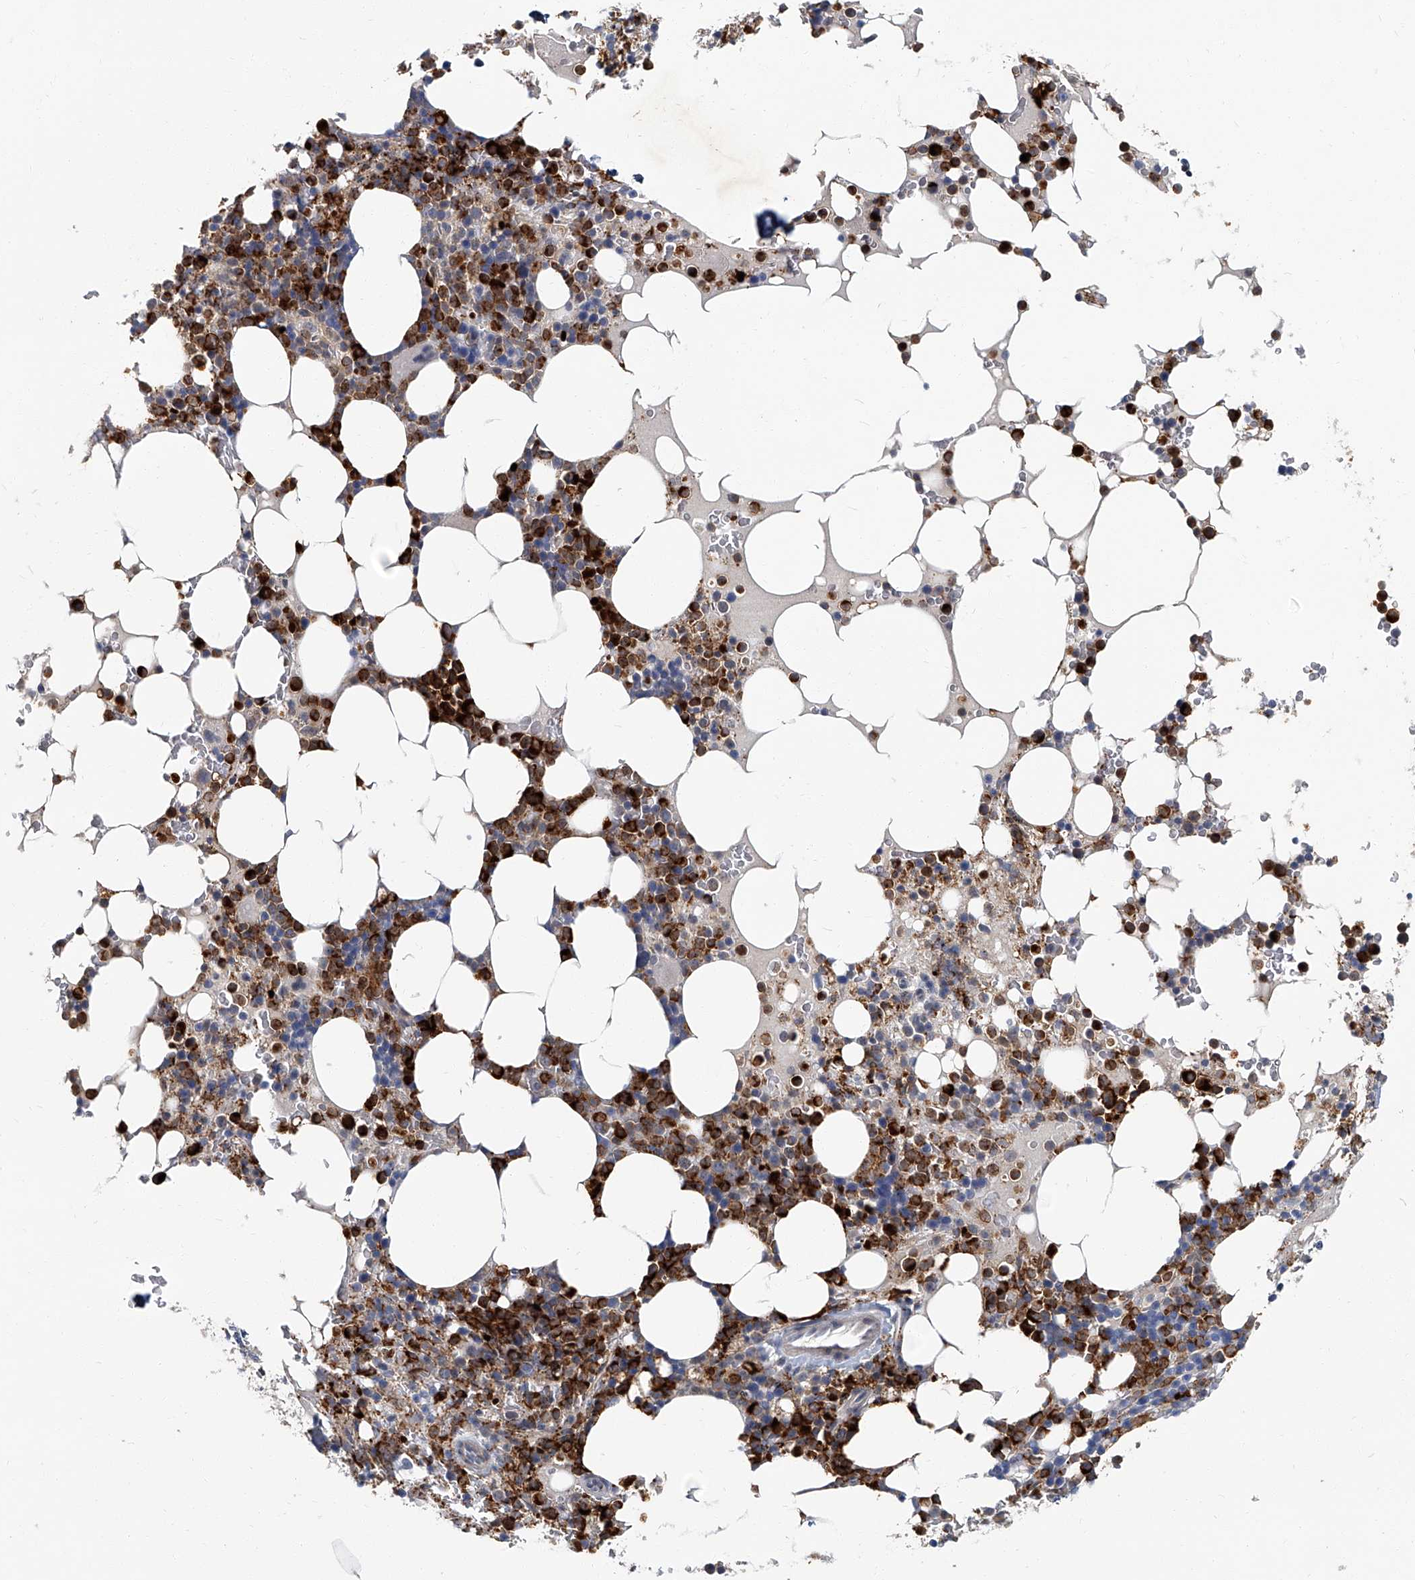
{"staining": {"intensity": "strong", "quantity": "25%-75%", "location": "cytoplasmic/membranous"}, "tissue": "bone marrow", "cell_type": "Hematopoietic cells", "image_type": "normal", "snomed": [{"axis": "morphology", "description": "Normal tissue, NOS"}, {"axis": "topography", "description": "Bone marrow"}], "caption": "Brown immunohistochemical staining in normal bone marrow reveals strong cytoplasmic/membranous expression in about 25%-75% of hematopoietic cells.", "gene": "AKNAD1", "patient": {"sex": "male", "age": 58}}